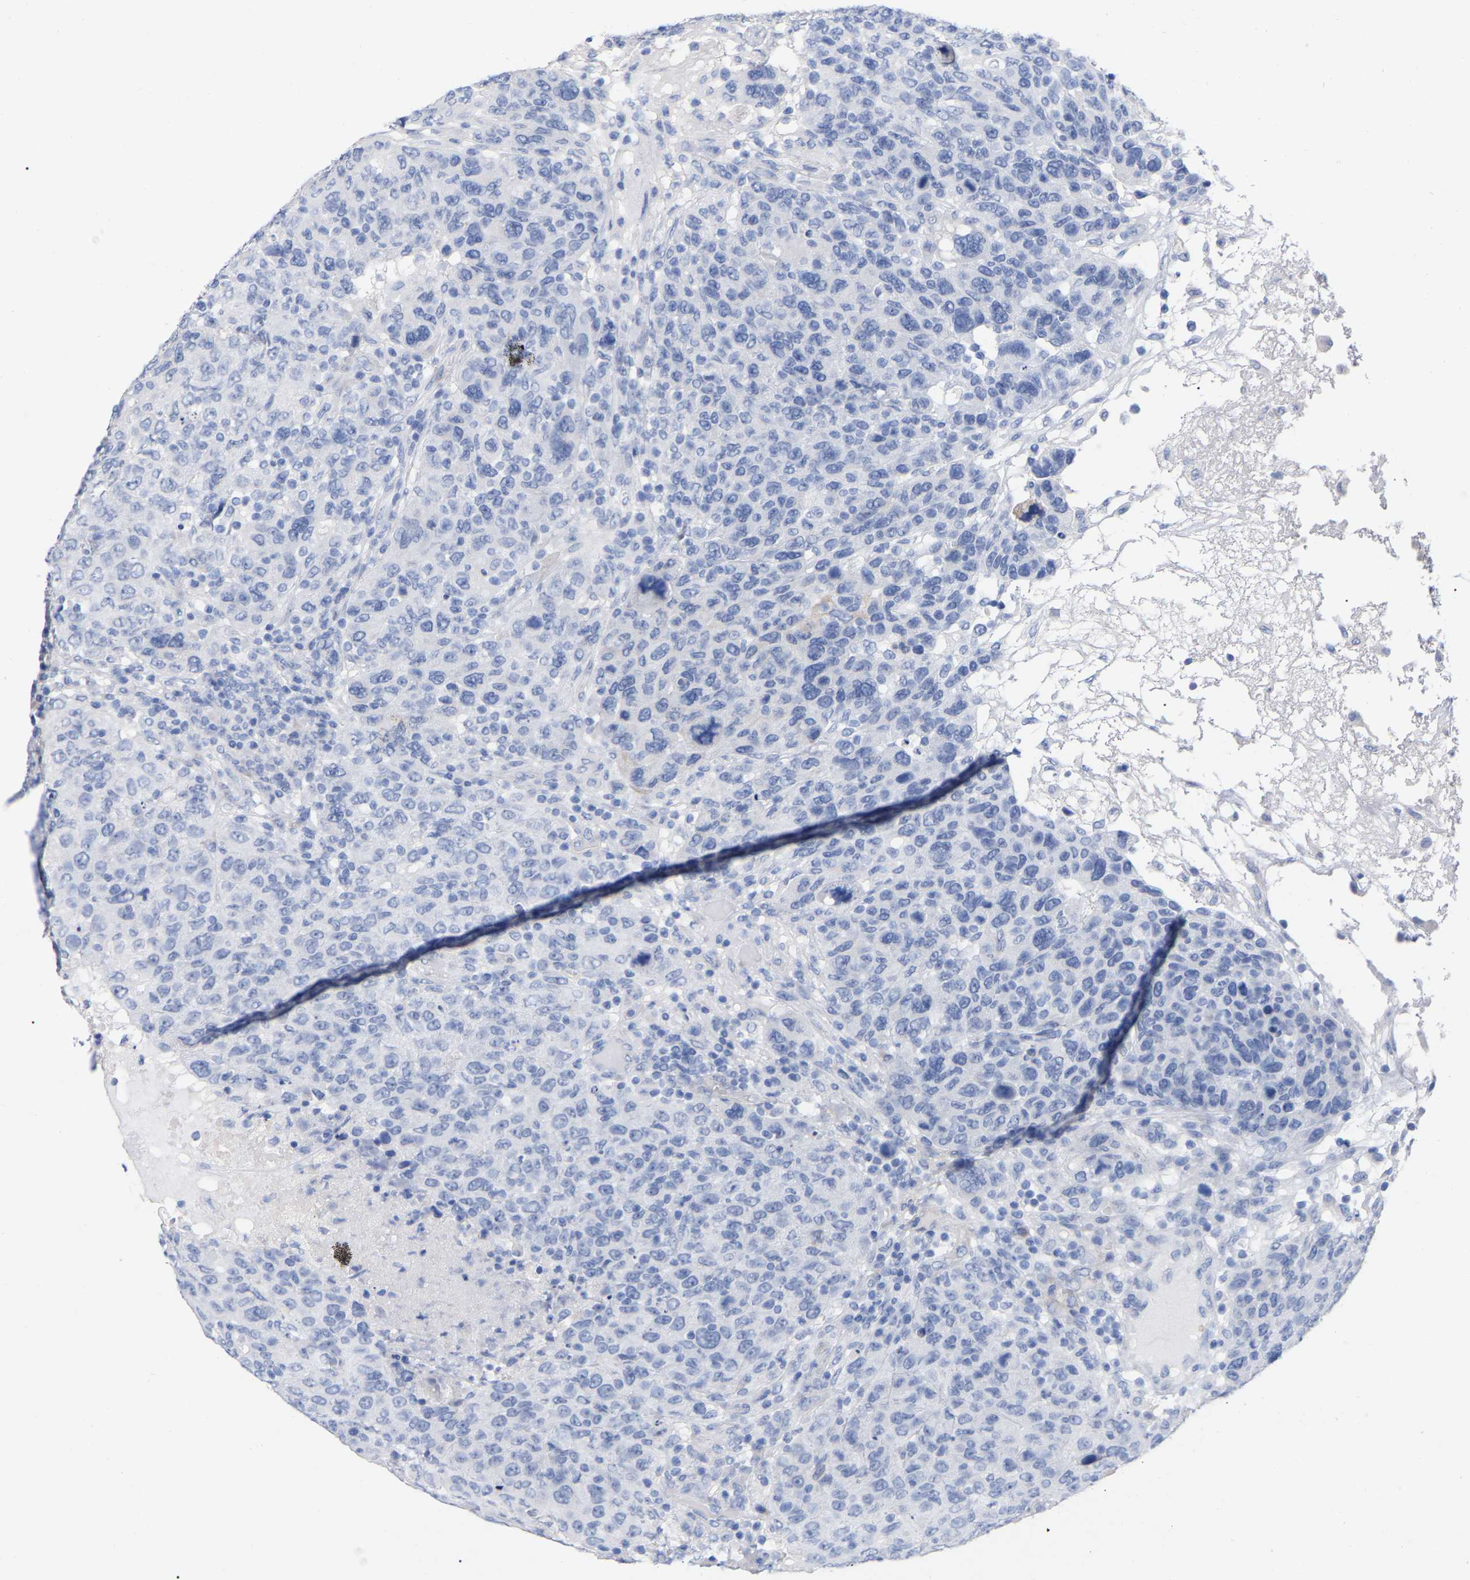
{"staining": {"intensity": "negative", "quantity": "none", "location": "none"}, "tissue": "breast cancer", "cell_type": "Tumor cells", "image_type": "cancer", "snomed": [{"axis": "morphology", "description": "Duct carcinoma"}, {"axis": "topography", "description": "Breast"}], "caption": "An immunohistochemistry photomicrograph of infiltrating ductal carcinoma (breast) is shown. There is no staining in tumor cells of infiltrating ductal carcinoma (breast).", "gene": "HAPLN1", "patient": {"sex": "female", "age": 37}}